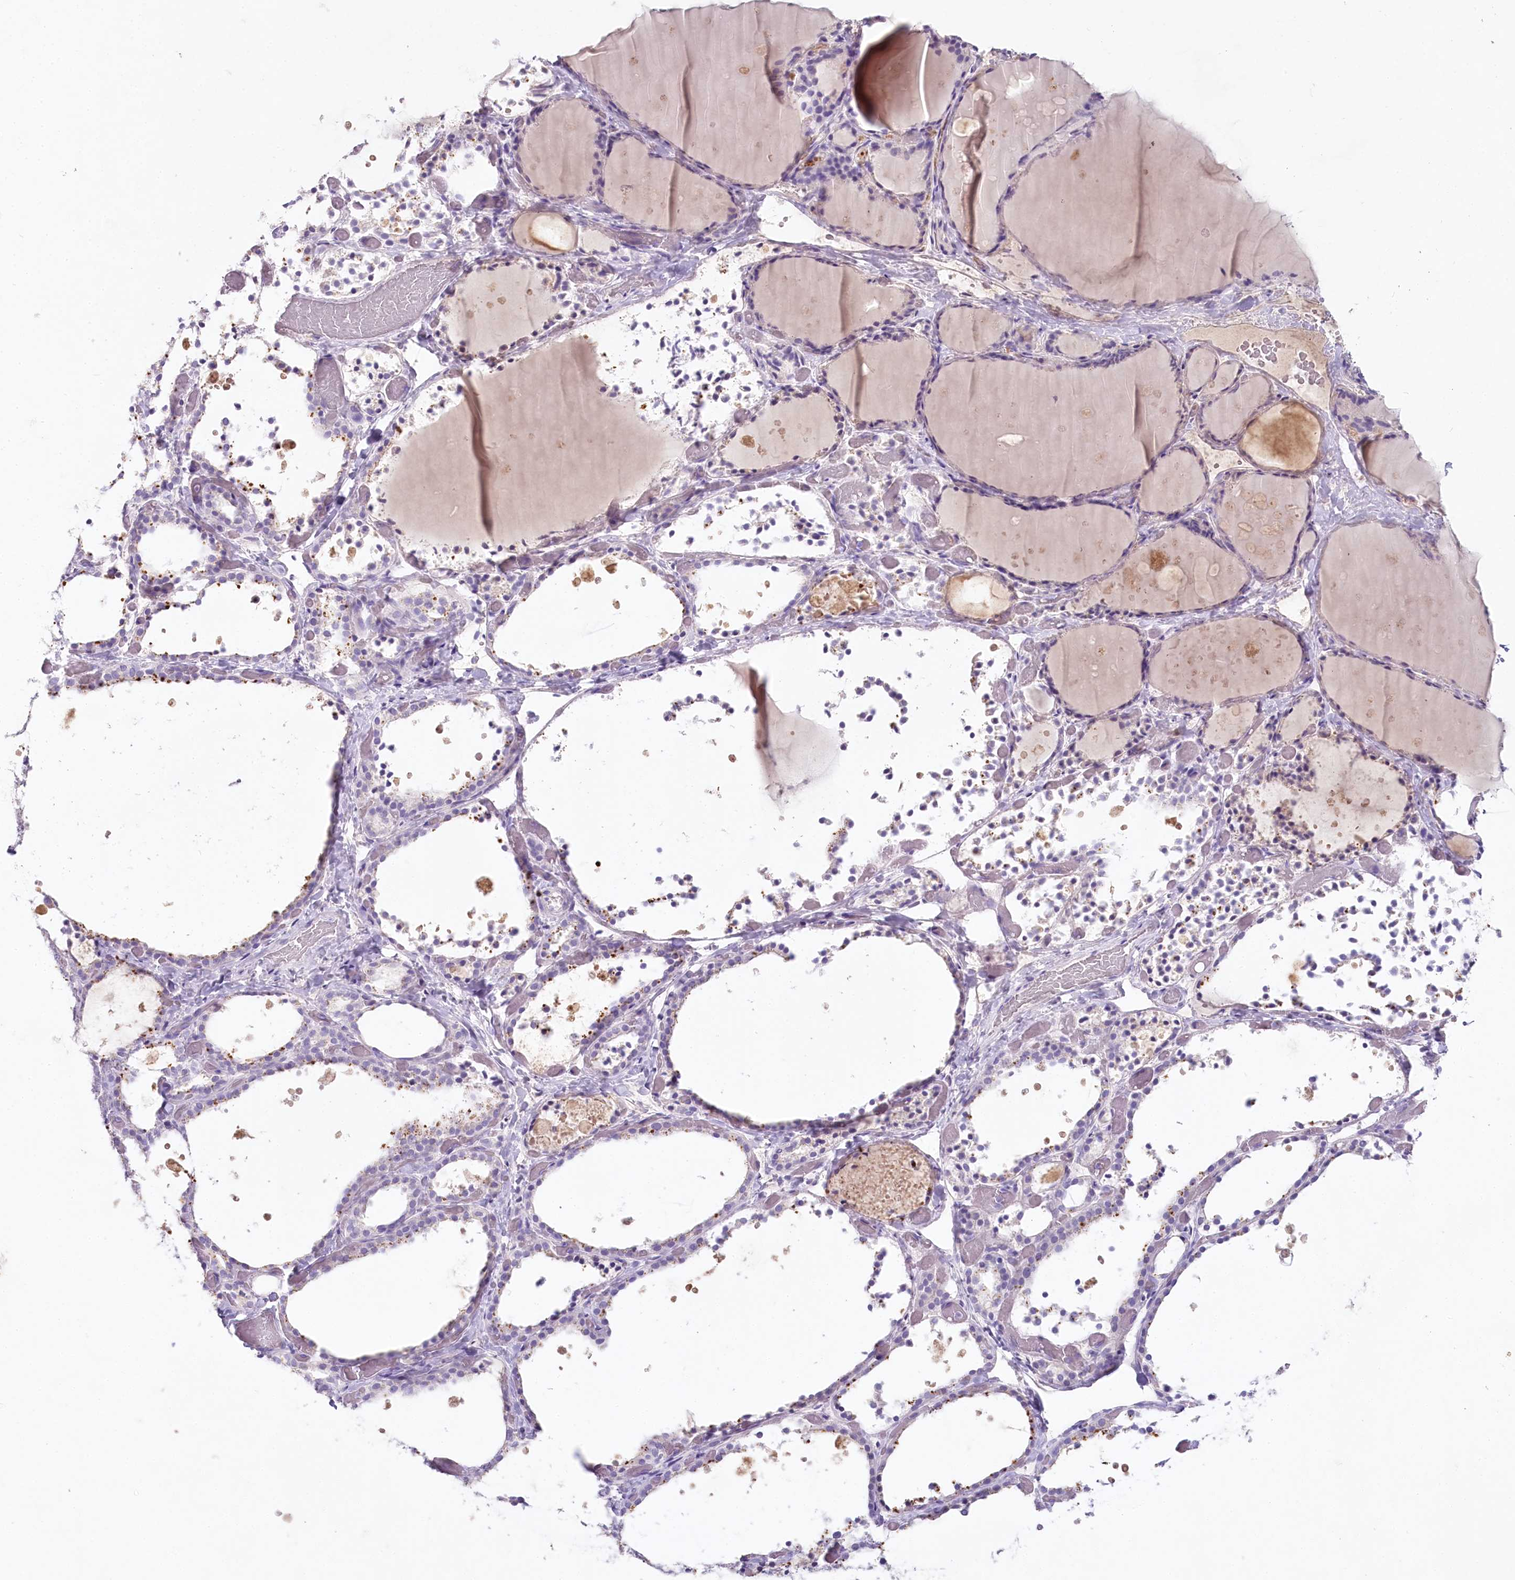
{"staining": {"intensity": "negative", "quantity": "none", "location": "none"}, "tissue": "thyroid gland", "cell_type": "Glandular cells", "image_type": "normal", "snomed": [{"axis": "morphology", "description": "Normal tissue, NOS"}, {"axis": "topography", "description": "Thyroid gland"}], "caption": "Glandular cells show no significant protein positivity in normal thyroid gland. Brightfield microscopy of immunohistochemistry stained with DAB (brown) and hematoxylin (blue), captured at high magnification.", "gene": "HPD", "patient": {"sex": "female", "age": 44}}